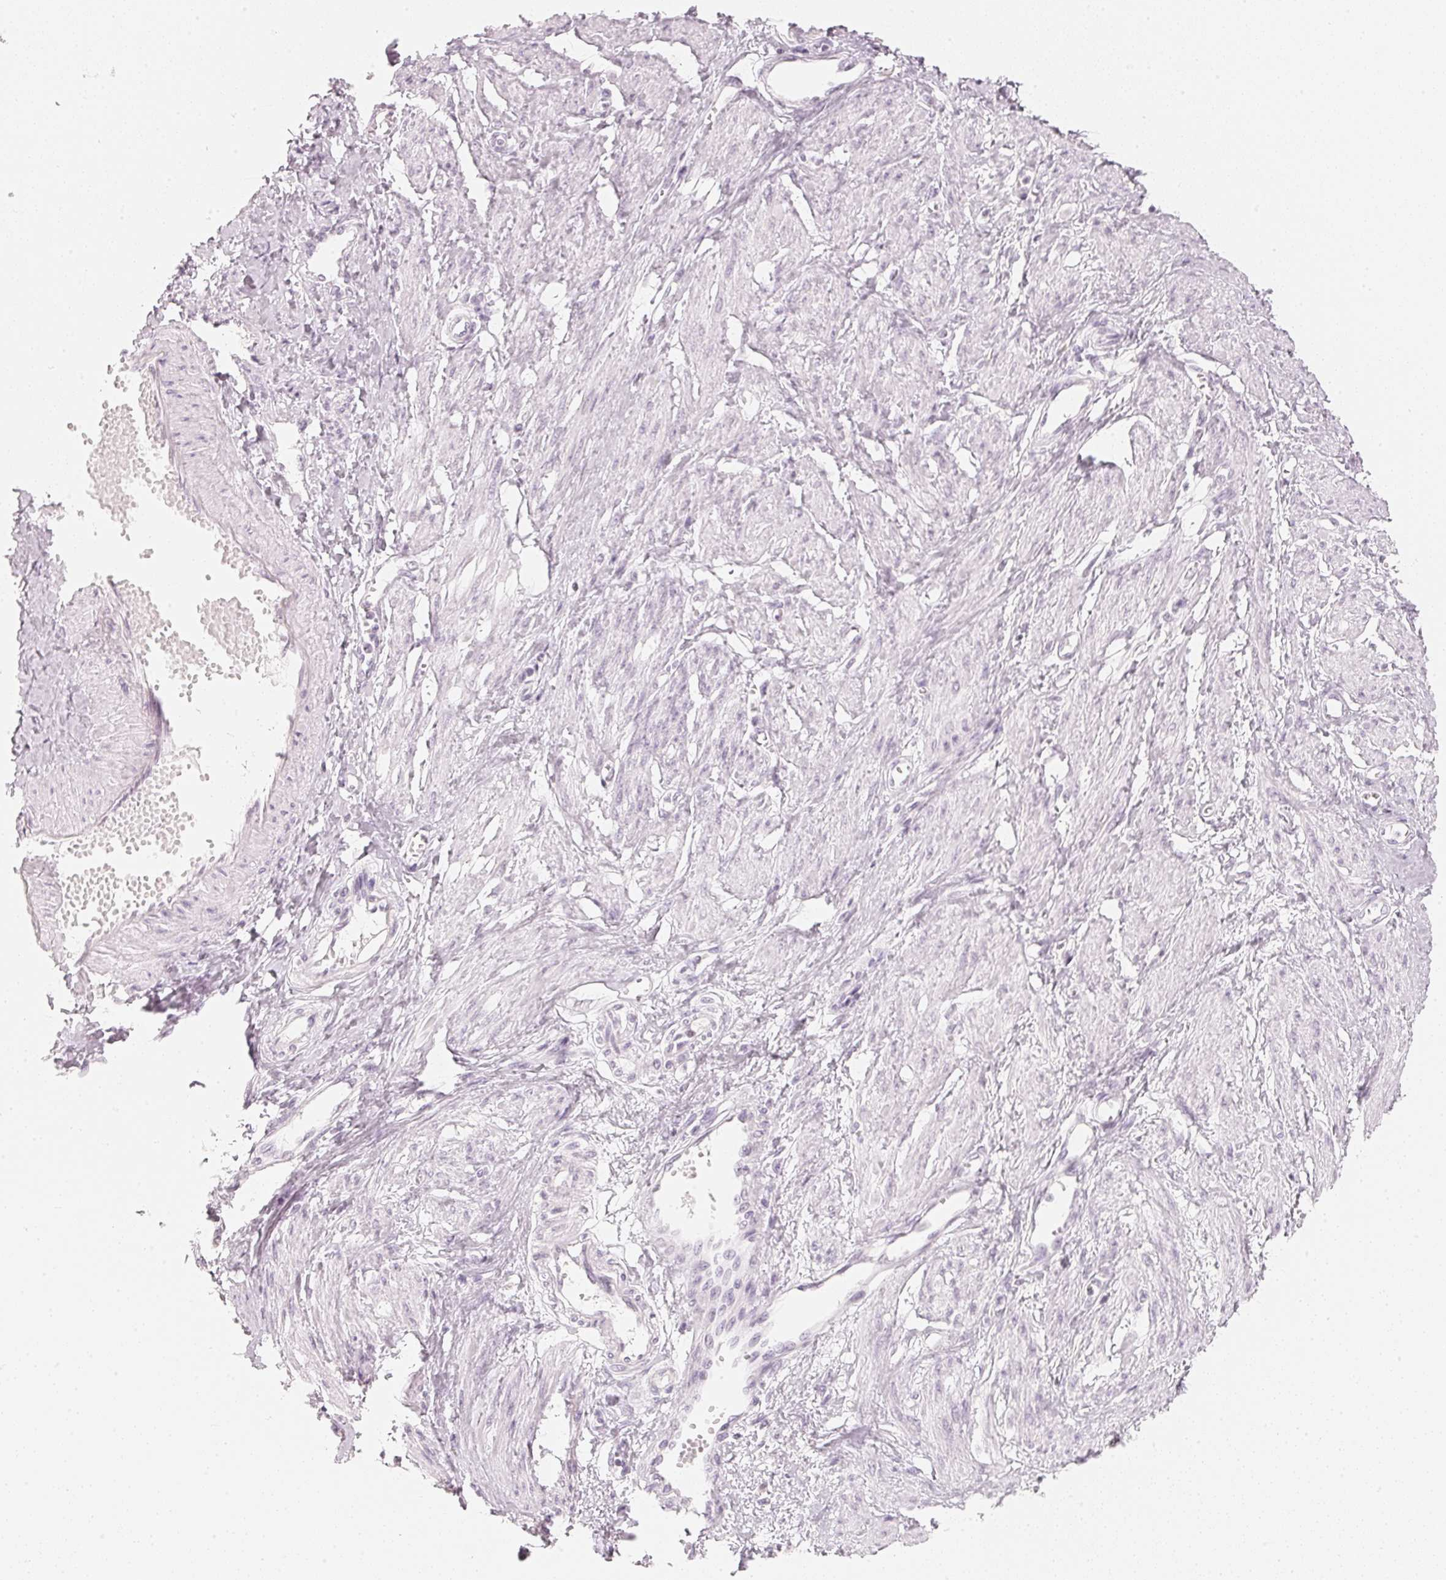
{"staining": {"intensity": "negative", "quantity": "none", "location": "none"}, "tissue": "smooth muscle", "cell_type": "Smooth muscle cells", "image_type": "normal", "snomed": [{"axis": "morphology", "description": "Normal tissue, NOS"}, {"axis": "topography", "description": "Smooth muscle"}, {"axis": "topography", "description": "Uterus"}], "caption": "DAB (3,3'-diaminobenzidine) immunohistochemical staining of benign smooth muscle reveals no significant positivity in smooth muscle cells.", "gene": "SLC22A8", "patient": {"sex": "female", "age": 39}}